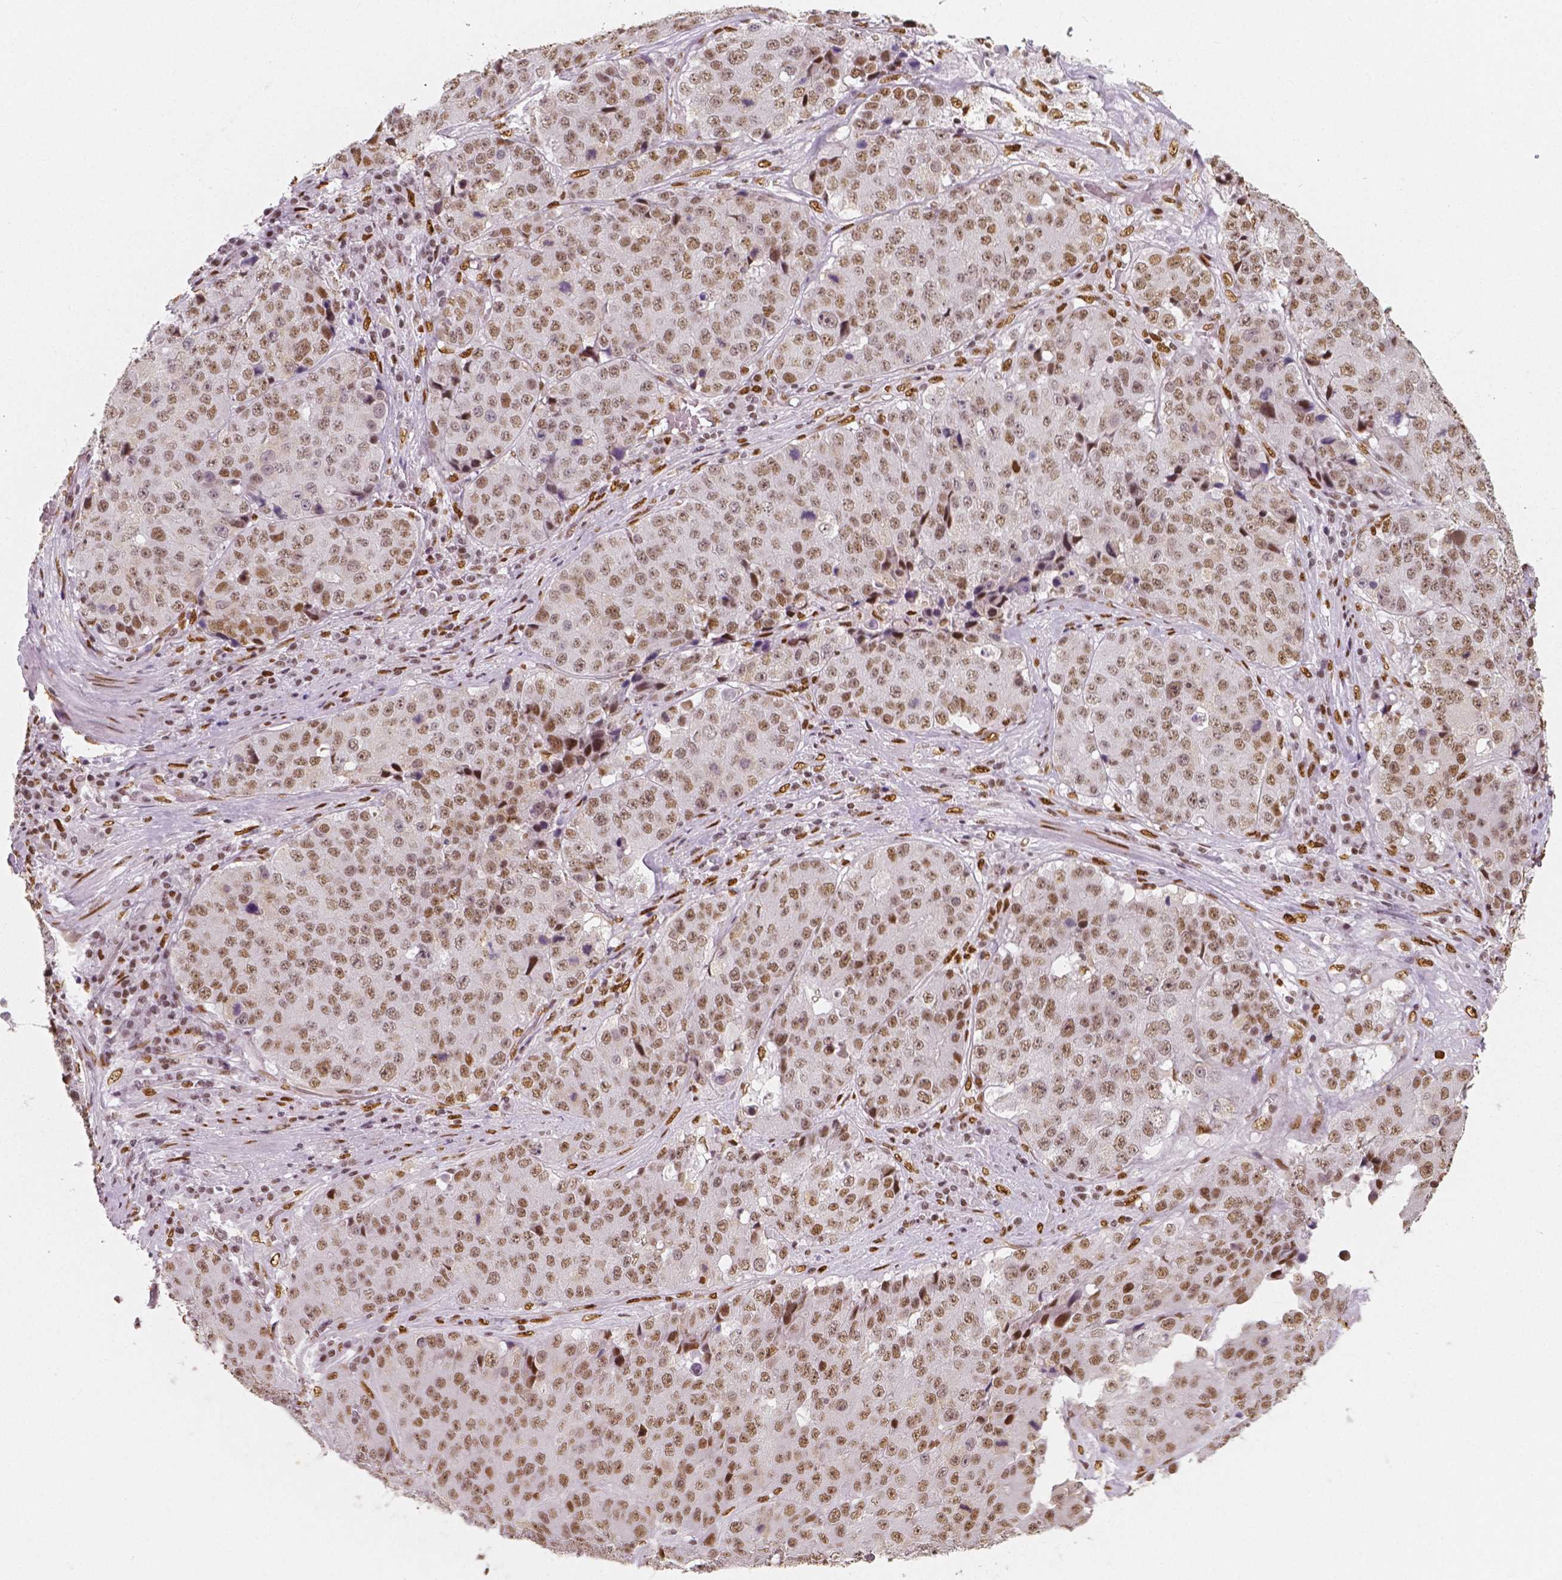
{"staining": {"intensity": "moderate", "quantity": ">75%", "location": "nuclear"}, "tissue": "stomach cancer", "cell_type": "Tumor cells", "image_type": "cancer", "snomed": [{"axis": "morphology", "description": "Adenocarcinoma, NOS"}, {"axis": "topography", "description": "Stomach"}], "caption": "About >75% of tumor cells in stomach cancer (adenocarcinoma) reveal moderate nuclear protein staining as visualized by brown immunohistochemical staining.", "gene": "NUCKS1", "patient": {"sex": "male", "age": 71}}